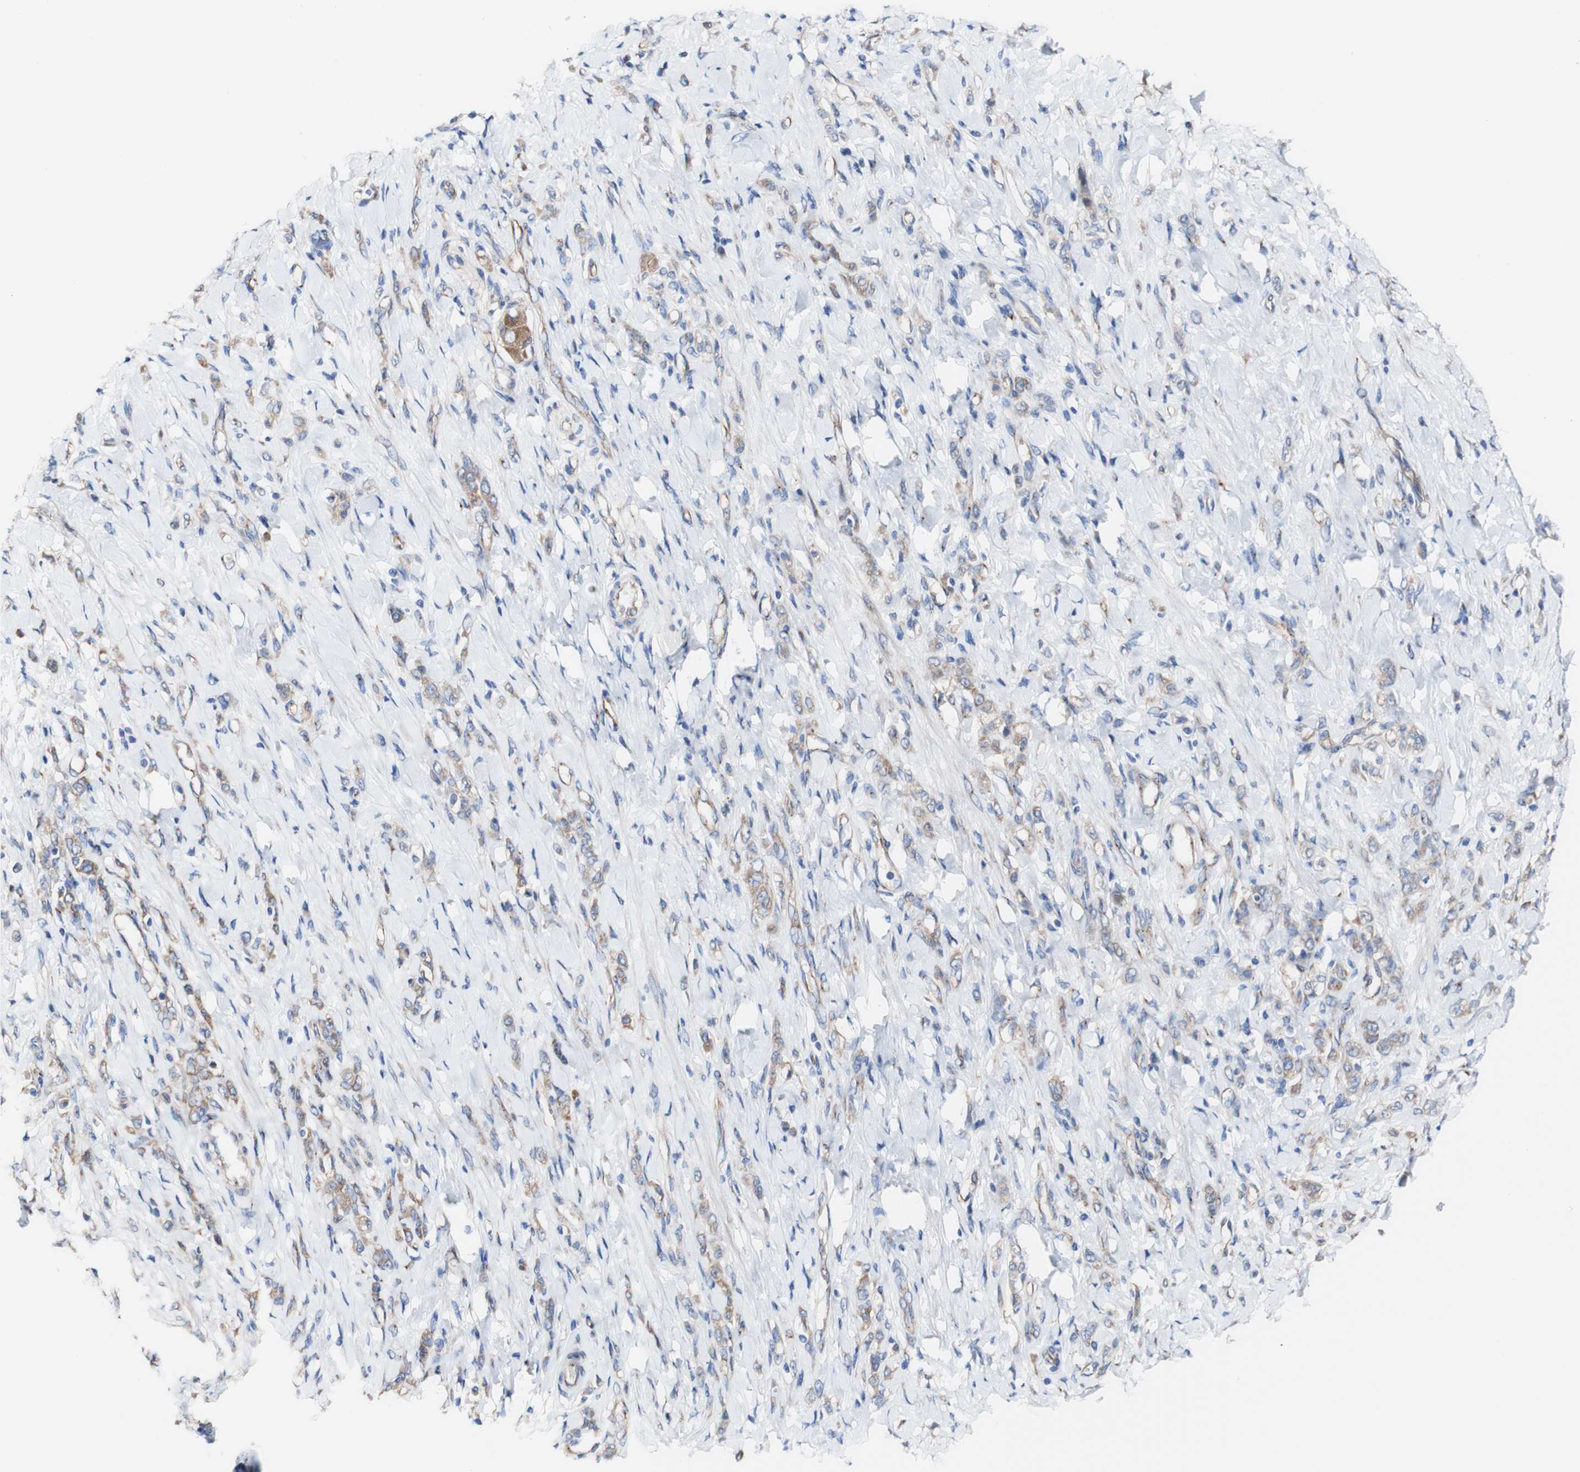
{"staining": {"intensity": "moderate", "quantity": ">75%", "location": "cytoplasmic/membranous"}, "tissue": "stomach cancer", "cell_type": "Tumor cells", "image_type": "cancer", "snomed": [{"axis": "morphology", "description": "Adenocarcinoma, NOS"}, {"axis": "topography", "description": "Stomach"}], "caption": "The immunohistochemical stain labels moderate cytoplasmic/membranous expression in tumor cells of stomach adenocarcinoma tissue. The staining was performed using DAB (3,3'-diaminobenzidine) to visualize the protein expression in brown, while the nuclei were stained in blue with hematoxylin (Magnification: 20x).", "gene": "LRIG3", "patient": {"sex": "male", "age": 82}}